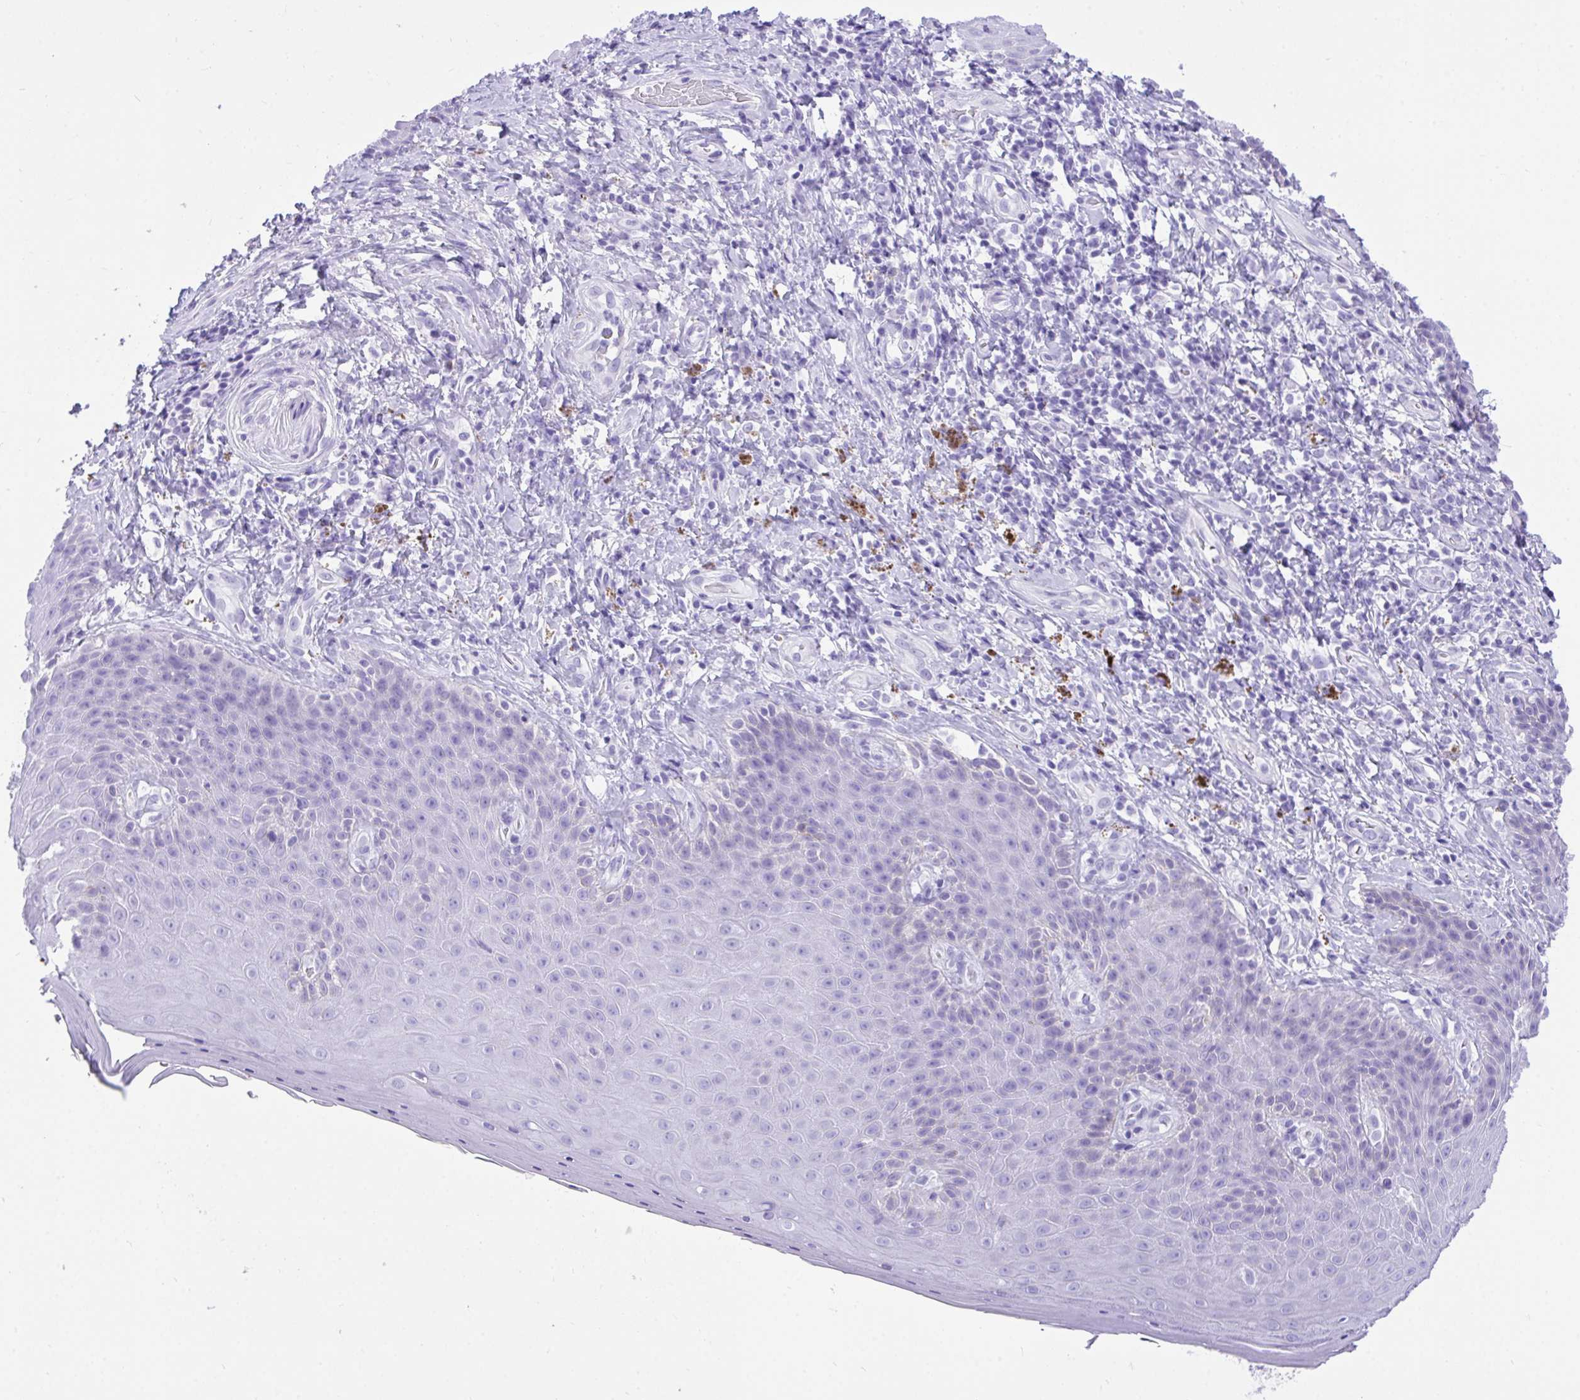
{"staining": {"intensity": "negative", "quantity": "none", "location": "none"}, "tissue": "skin", "cell_type": "Epidermal cells", "image_type": "normal", "snomed": [{"axis": "morphology", "description": "Normal tissue, NOS"}, {"axis": "topography", "description": "Anal"}, {"axis": "topography", "description": "Peripheral nerve tissue"}], "caption": "Photomicrograph shows no significant protein staining in epidermal cells of normal skin.", "gene": "KCNN4", "patient": {"sex": "male", "age": 53}}